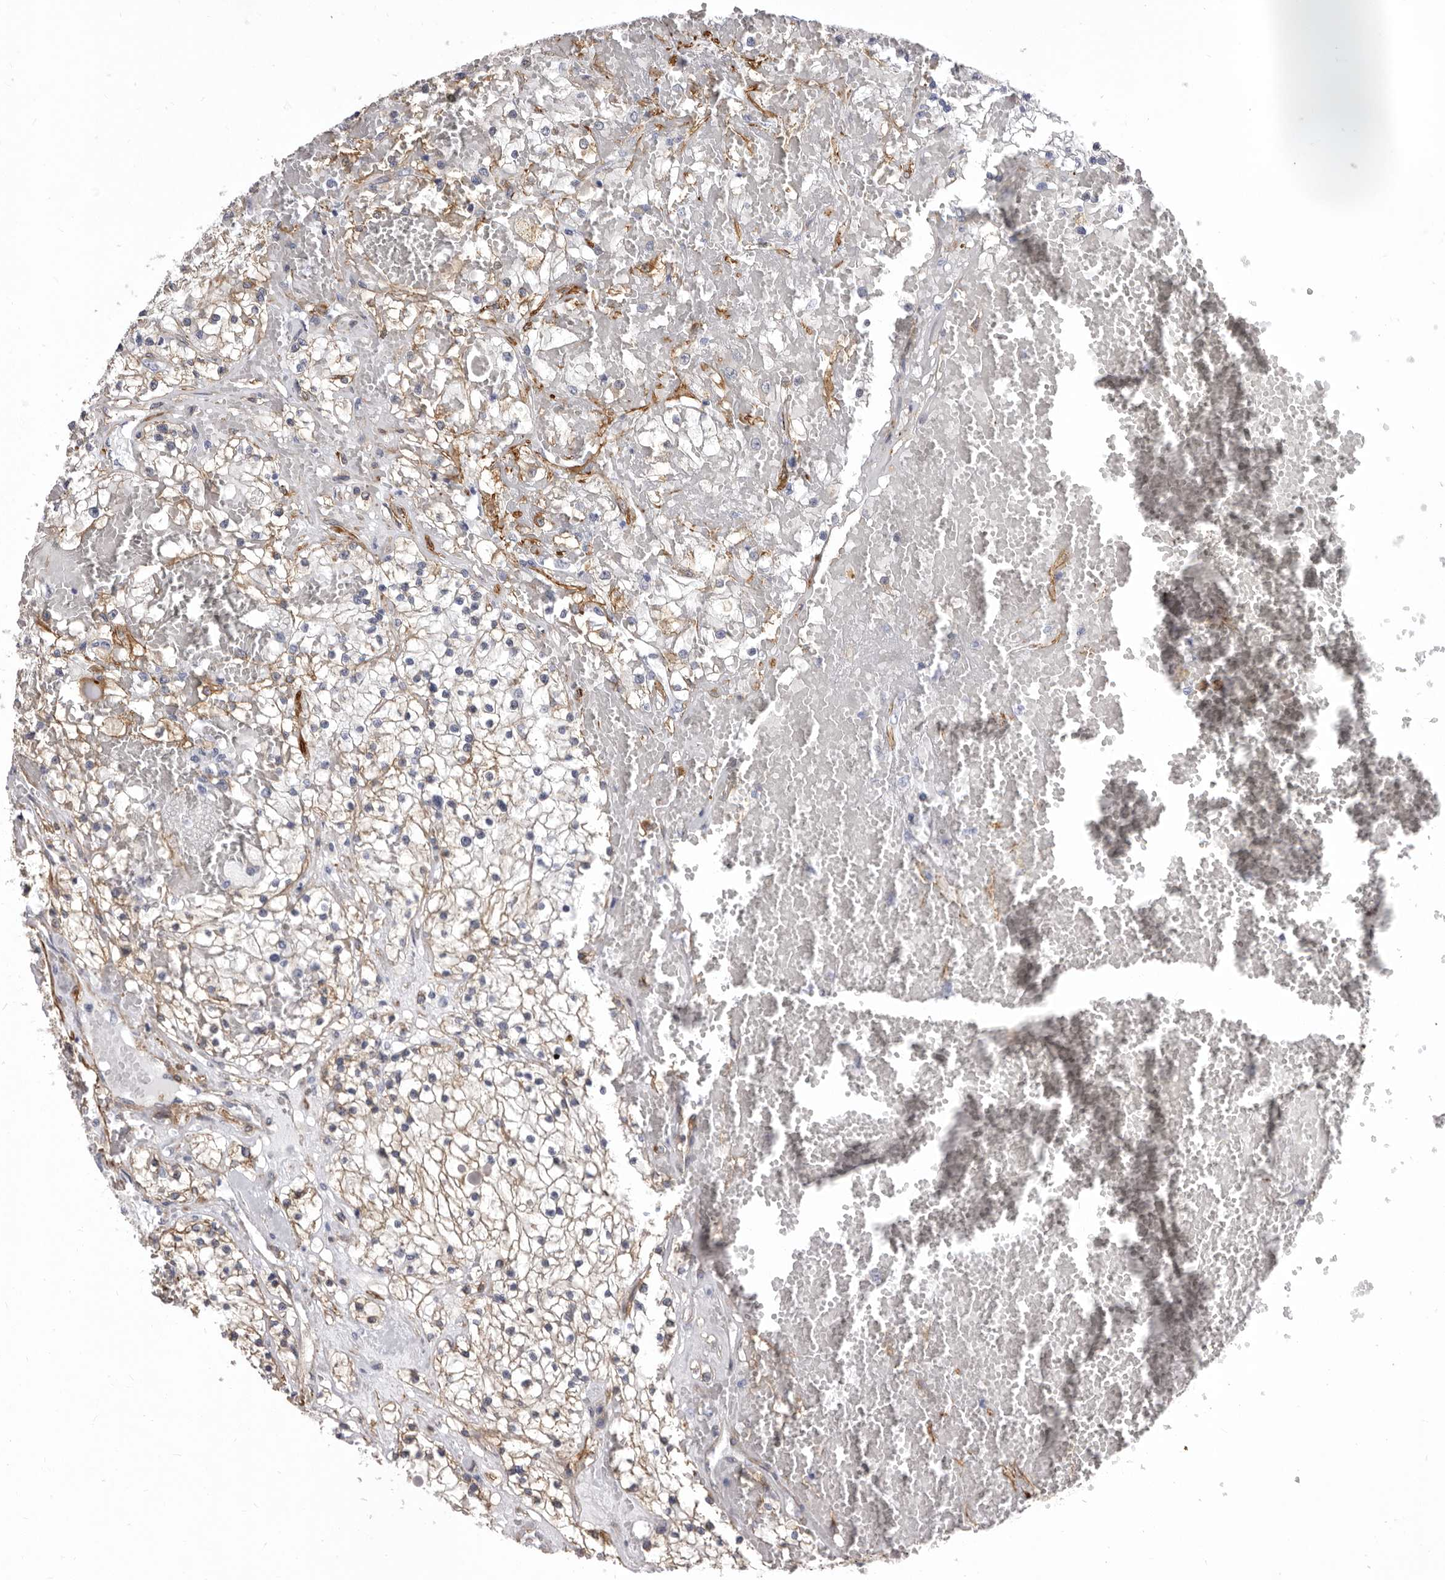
{"staining": {"intensity": "weak", "quantity": "25%-75%", "location": "cytoplasmic/membranous"}, "tissue": "renal cancer", "cell_type": "Tumor cells", "image_type": "cancer", "snomed": [{"axis": "morphology", "description": "Normal tissue, NOS"}, {"axis": "morphology", "description": "Adenocarcinoma, NOS"}, {"axis": "topography", "description": "Kidney"}], "caption": "This micrograph reveals IHC staining of renal cancer, with low weak cytoplasmic/membranous positivity in approximately 25%-75% of tumor cells.", "gene": "ENAH", "patient": {"sex": "male", "age": 68}}